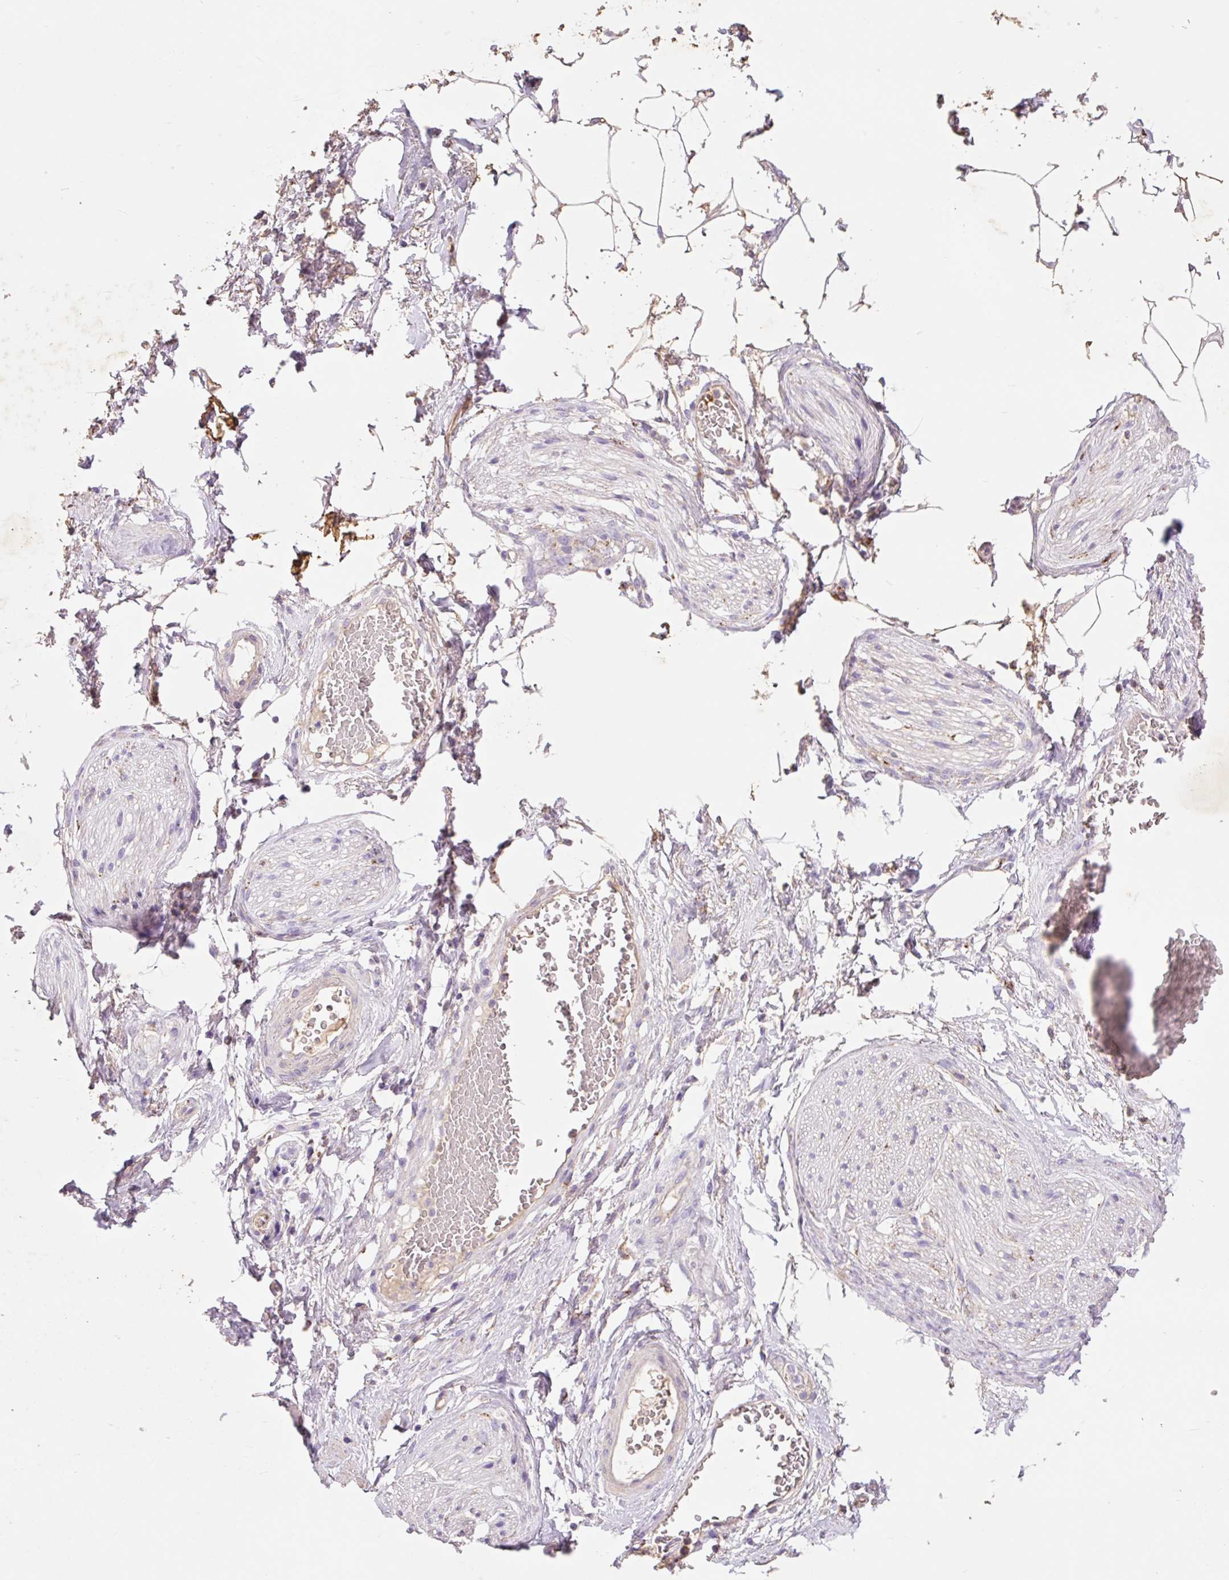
{"staining": {"intensity": "moderate", "quantity": ">75%", "location": "cytoplasmic/membranous"}, "tissue": "adipose tissue", "cell_type": "Adipocytes", "image_type": "normal", "snomed": [{"axis": "morphology", "description": "Normal tissue, NOS"}, {"axis": "topography", "description": "Vagina"}, {"axis": "topography", "description": "Peripheral nerve tissue"}], "caption": "High-power microscopy captured an immunohistochemistry (IHC) image of normal adipose tissue, revealing moderate cytoplasmic/membranous staining in approximately >75% of adipocytes. The staining was performed using DAB to visualize the protein expression in brown, while the nuclei were stained in blue with hematoxylin (Magnification: 20x).", "gene": "HEXA", "patient": {"sex": "female", "age": 71}}